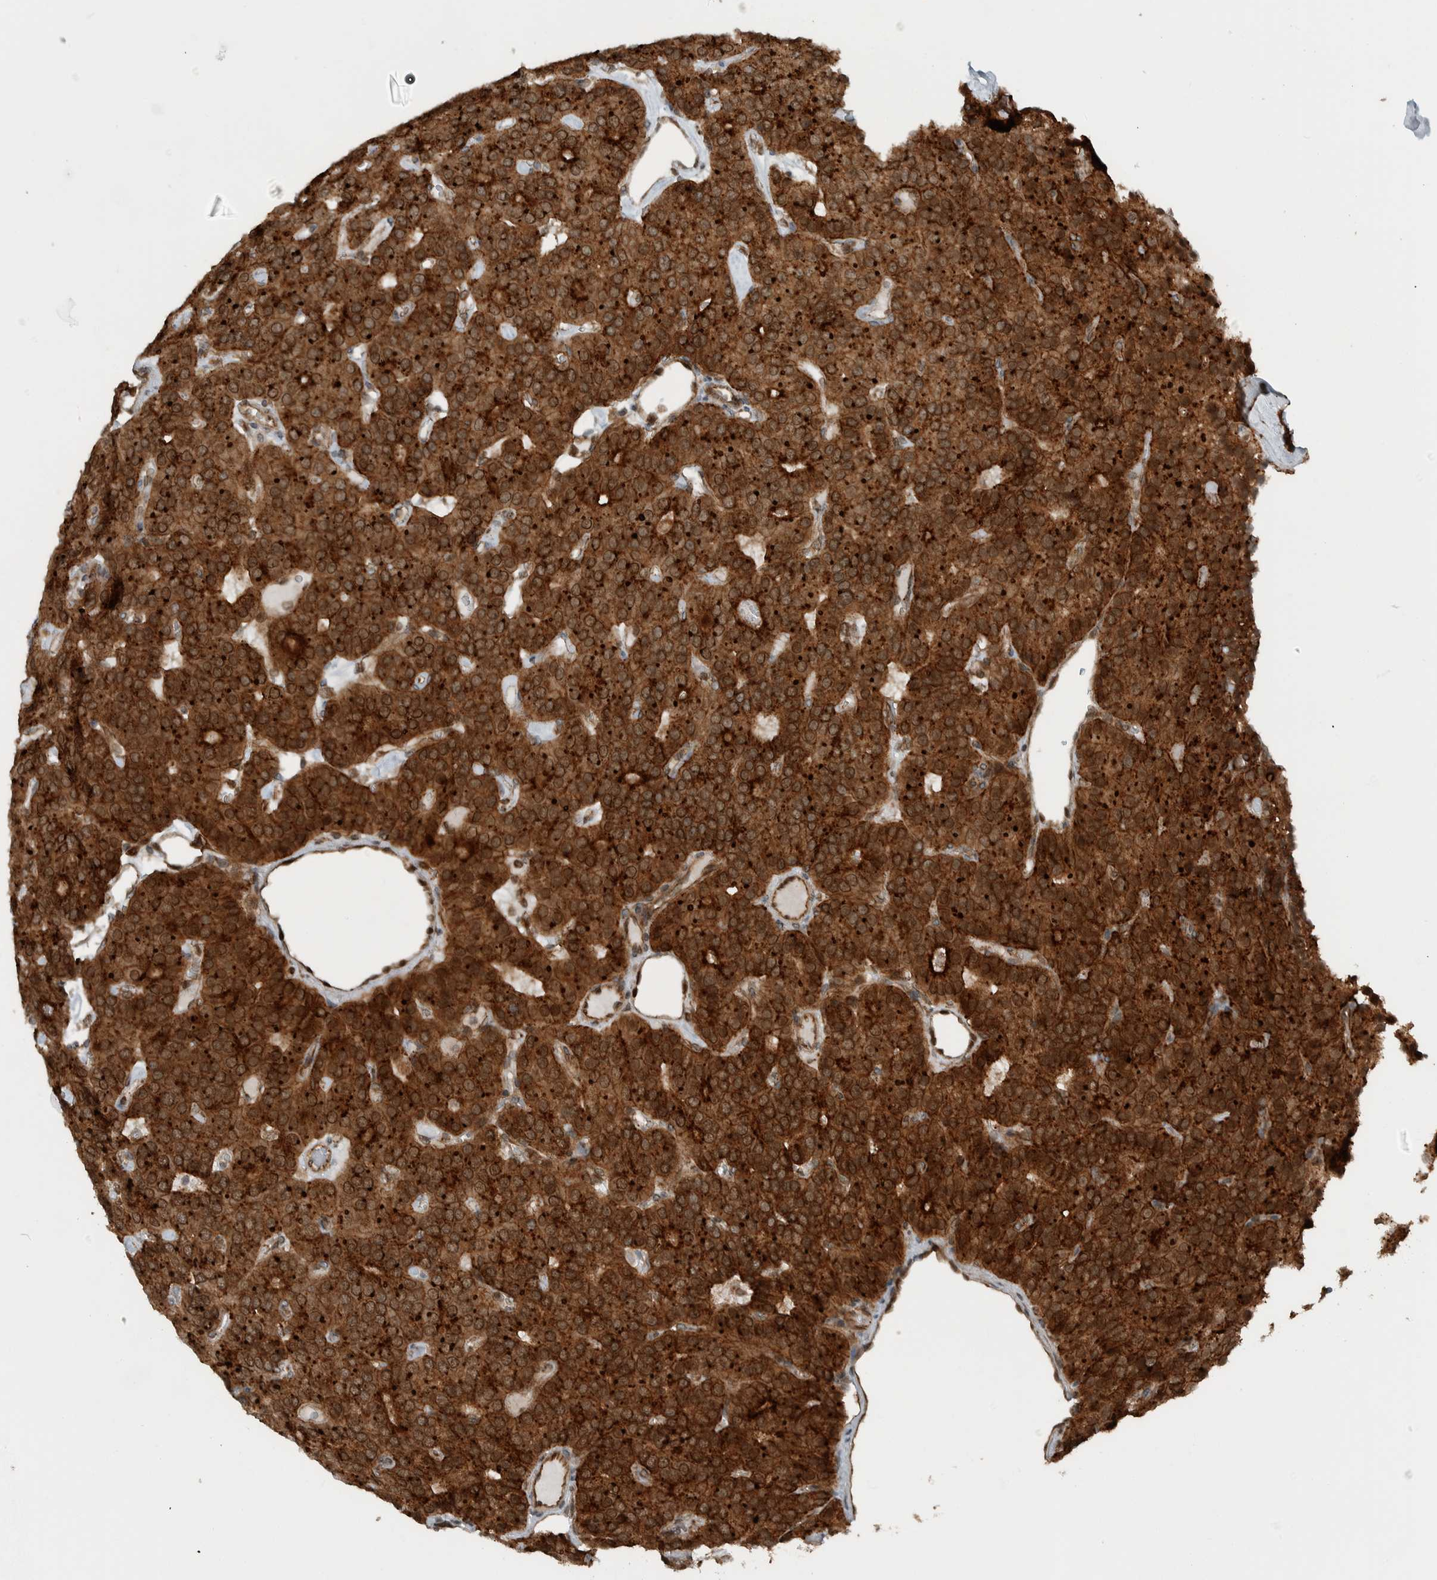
{"staining": {"intensity": "strong", "quantity": ">75%", "location": "cytoplasmic/membranous"}, "tissue": "parathyroid gland", "cell_type": "Glandular cells", "image_type": "normal", "snomed": [{"axis": "morphology", "description": "Normal tissue, NOS"}, {"axis": "morphology", "description": "Adenoma, NOS"}, {"axis": "topography", "description": "Parathyroid gland"}], "caption": "Immunohistochemical staining of unremarkable human parathyroid gland shows high levels of strong cytoplasmic/membranous positivity in about >75% of glandular cells. (DAB IHC with brightfield microscopy, high magnification).", "gene": "GIGYF1", "patient": {"sex": "female", "age": 86}}